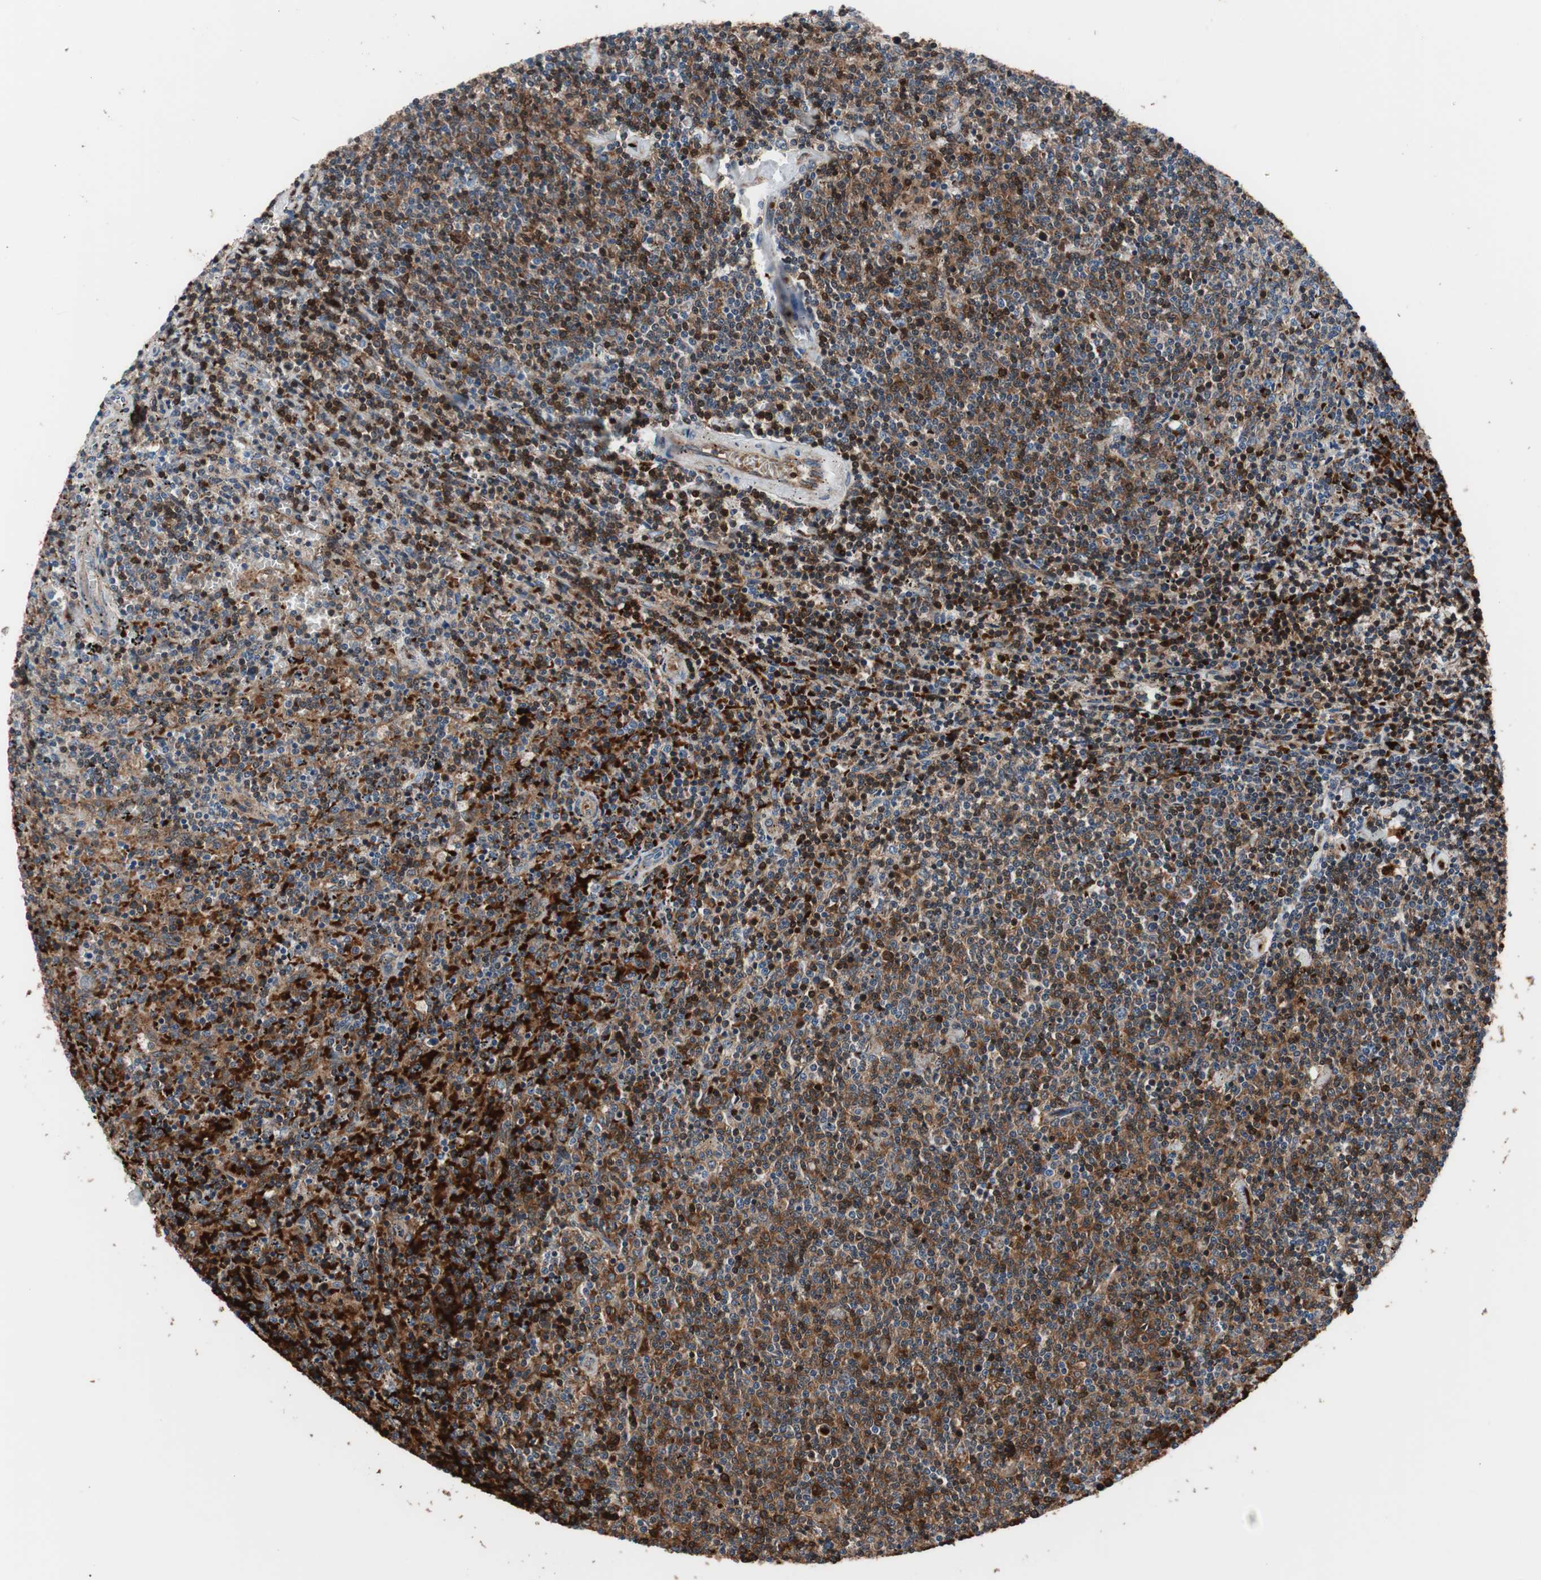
{"staining": {"intensity": "strong", "quantity": "<25%", "location": "cytoplasmic/membranous,nuclear"}, "tissue": "lymphoma", "cell_type": "Tumor cells", "image_type": "cancer", "snomed": [{"axis": "morphology", "description": "Malignant lymphoma, non-Hodgkin's type, Low grade"}, {"axis": "topography", "description": "Spleen"}], "caption": "Human malignant lymphoma, non-Hodgkin's type (low-grade) stained for a protein (brown) displays strong cytoplasmic/membranous and nuclear positive staining in about <25% of tumor cells.", "gene": "PRDX2", "patient": {"sex": "female", "age": 50}}